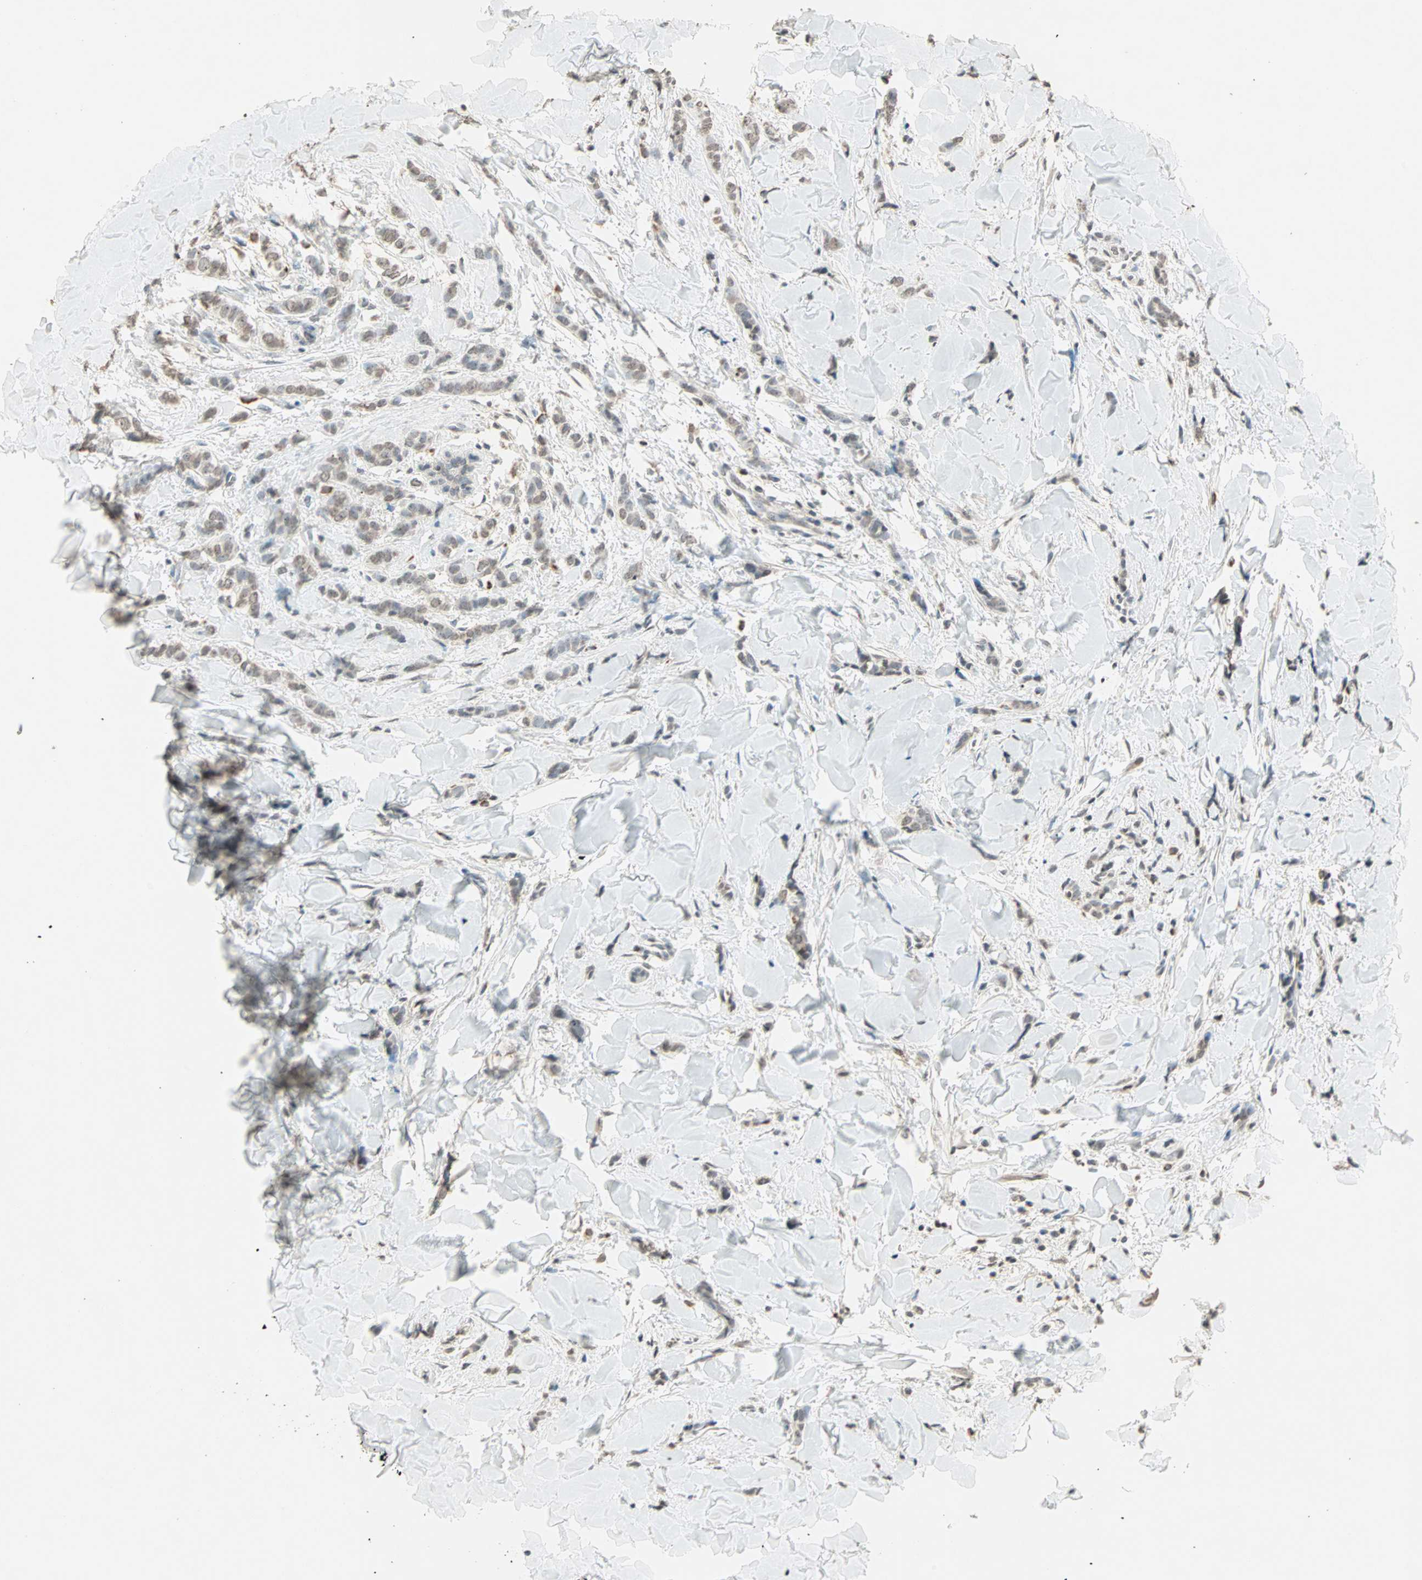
{"staining": {"intensity": "weak", "quantity": "25%-75%", "location": "cytoplasmic/membranous,nuclear"}, "tissue": "breast cancer", "cell_type": "Tumor cells", "image_type": "cancer", "snomed": [{"axis": "morphology", "description": "Lobular carcinoma"}, {"axis": "topography", "description": "Skin"}, {"axis": "topography", "description": "Breast"}], "caption": "This is an image of immunohistochemistry staining of breast cancer, which shows weak staining in the cytoplasmic/membranous and nuclear of tumor cells.", "gene": "PRELID1", "patient": {"sex": "female", "age": 46}}